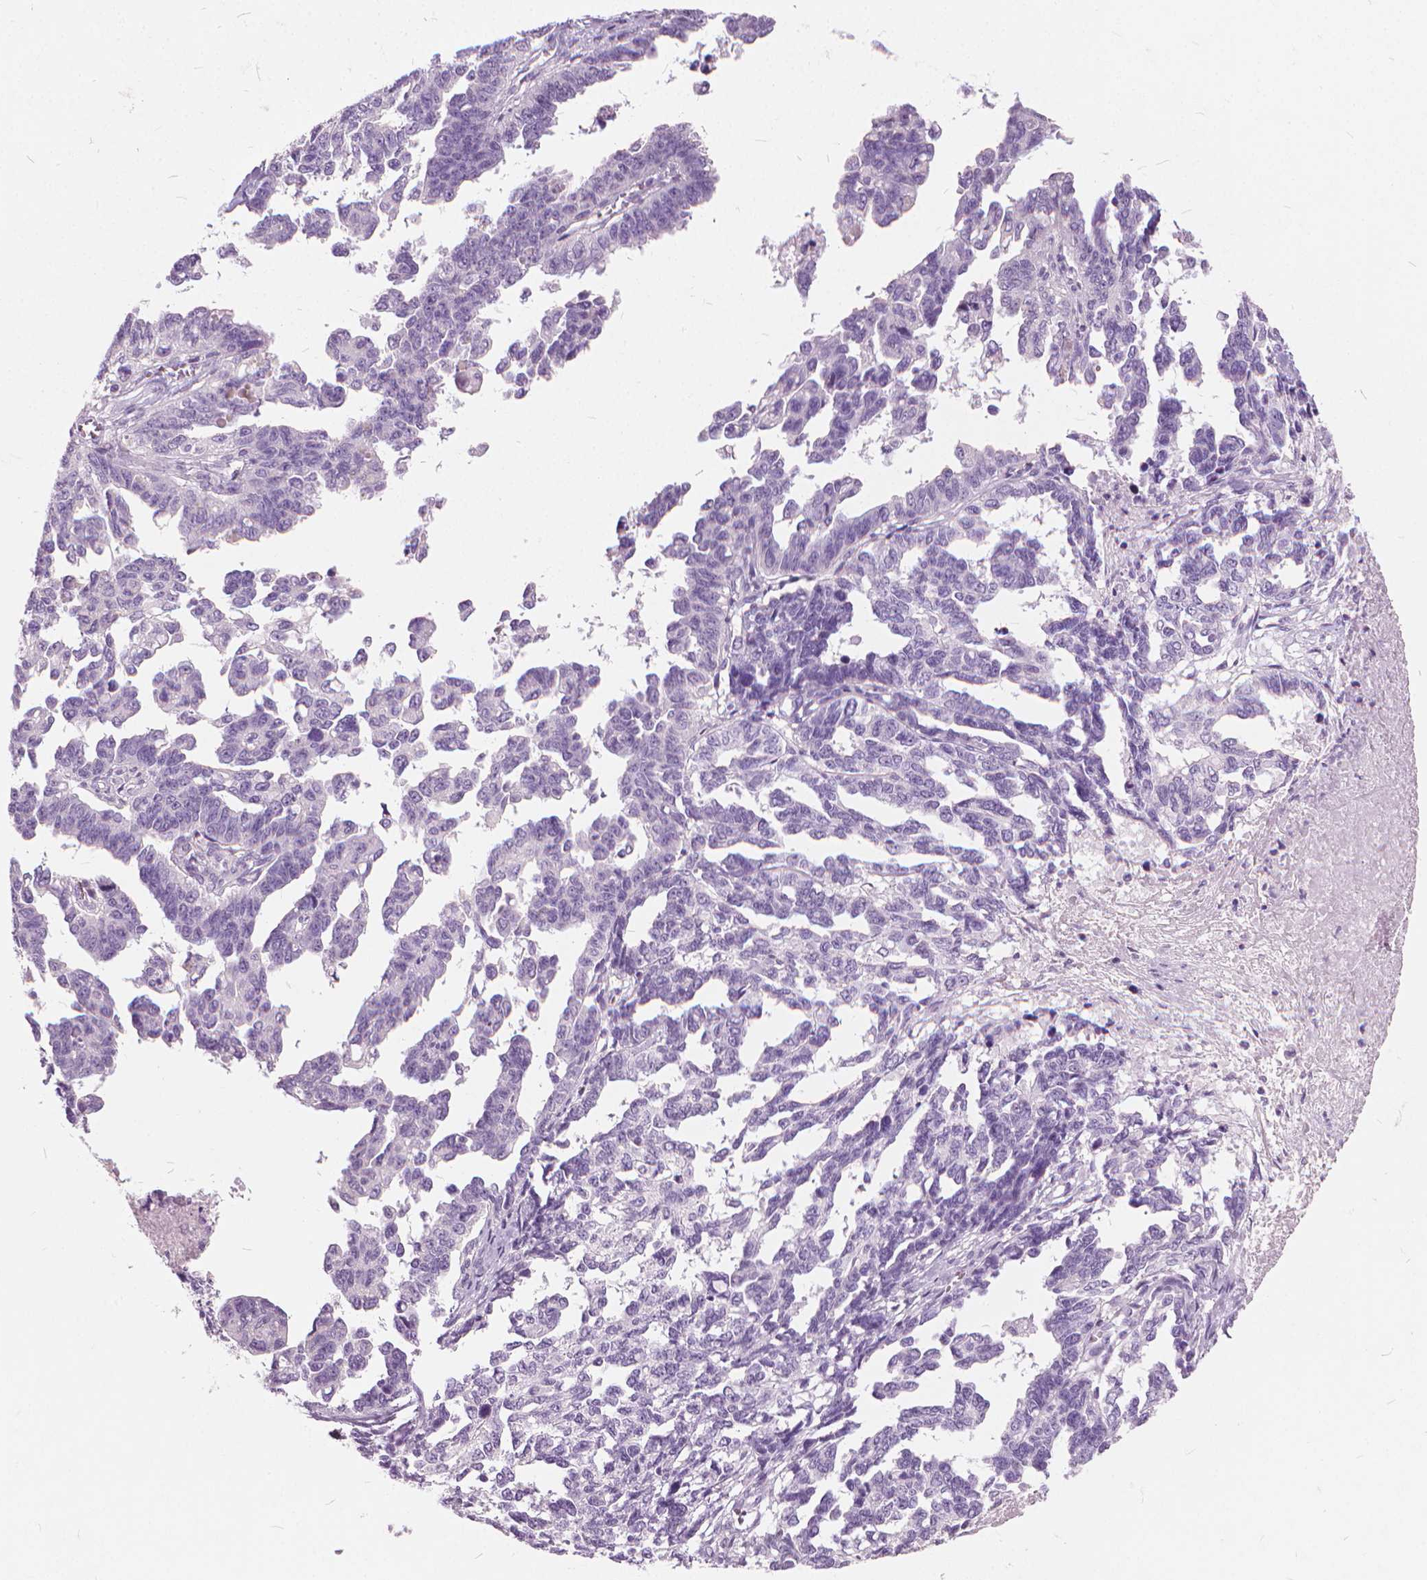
{"staining": {"intensity": "negative", "quantity": "none", "location": "none"}, "tissue": "ovarian cancer", "cell_type": "Tumor cells", "image_type": "cancer", "snomed": [{"axis": "morphology", "description": "Cystadenocarcinoma, serous, NOS"}, {"axis": "topography", "description": "Ovary"}], "caption": "Image shows no protein positivity in tumor cells of serous cystadenocarcinoma (ovarian) tissue.", "gene": "DNM1", "patient": {"sex": "female", "age": 69}}